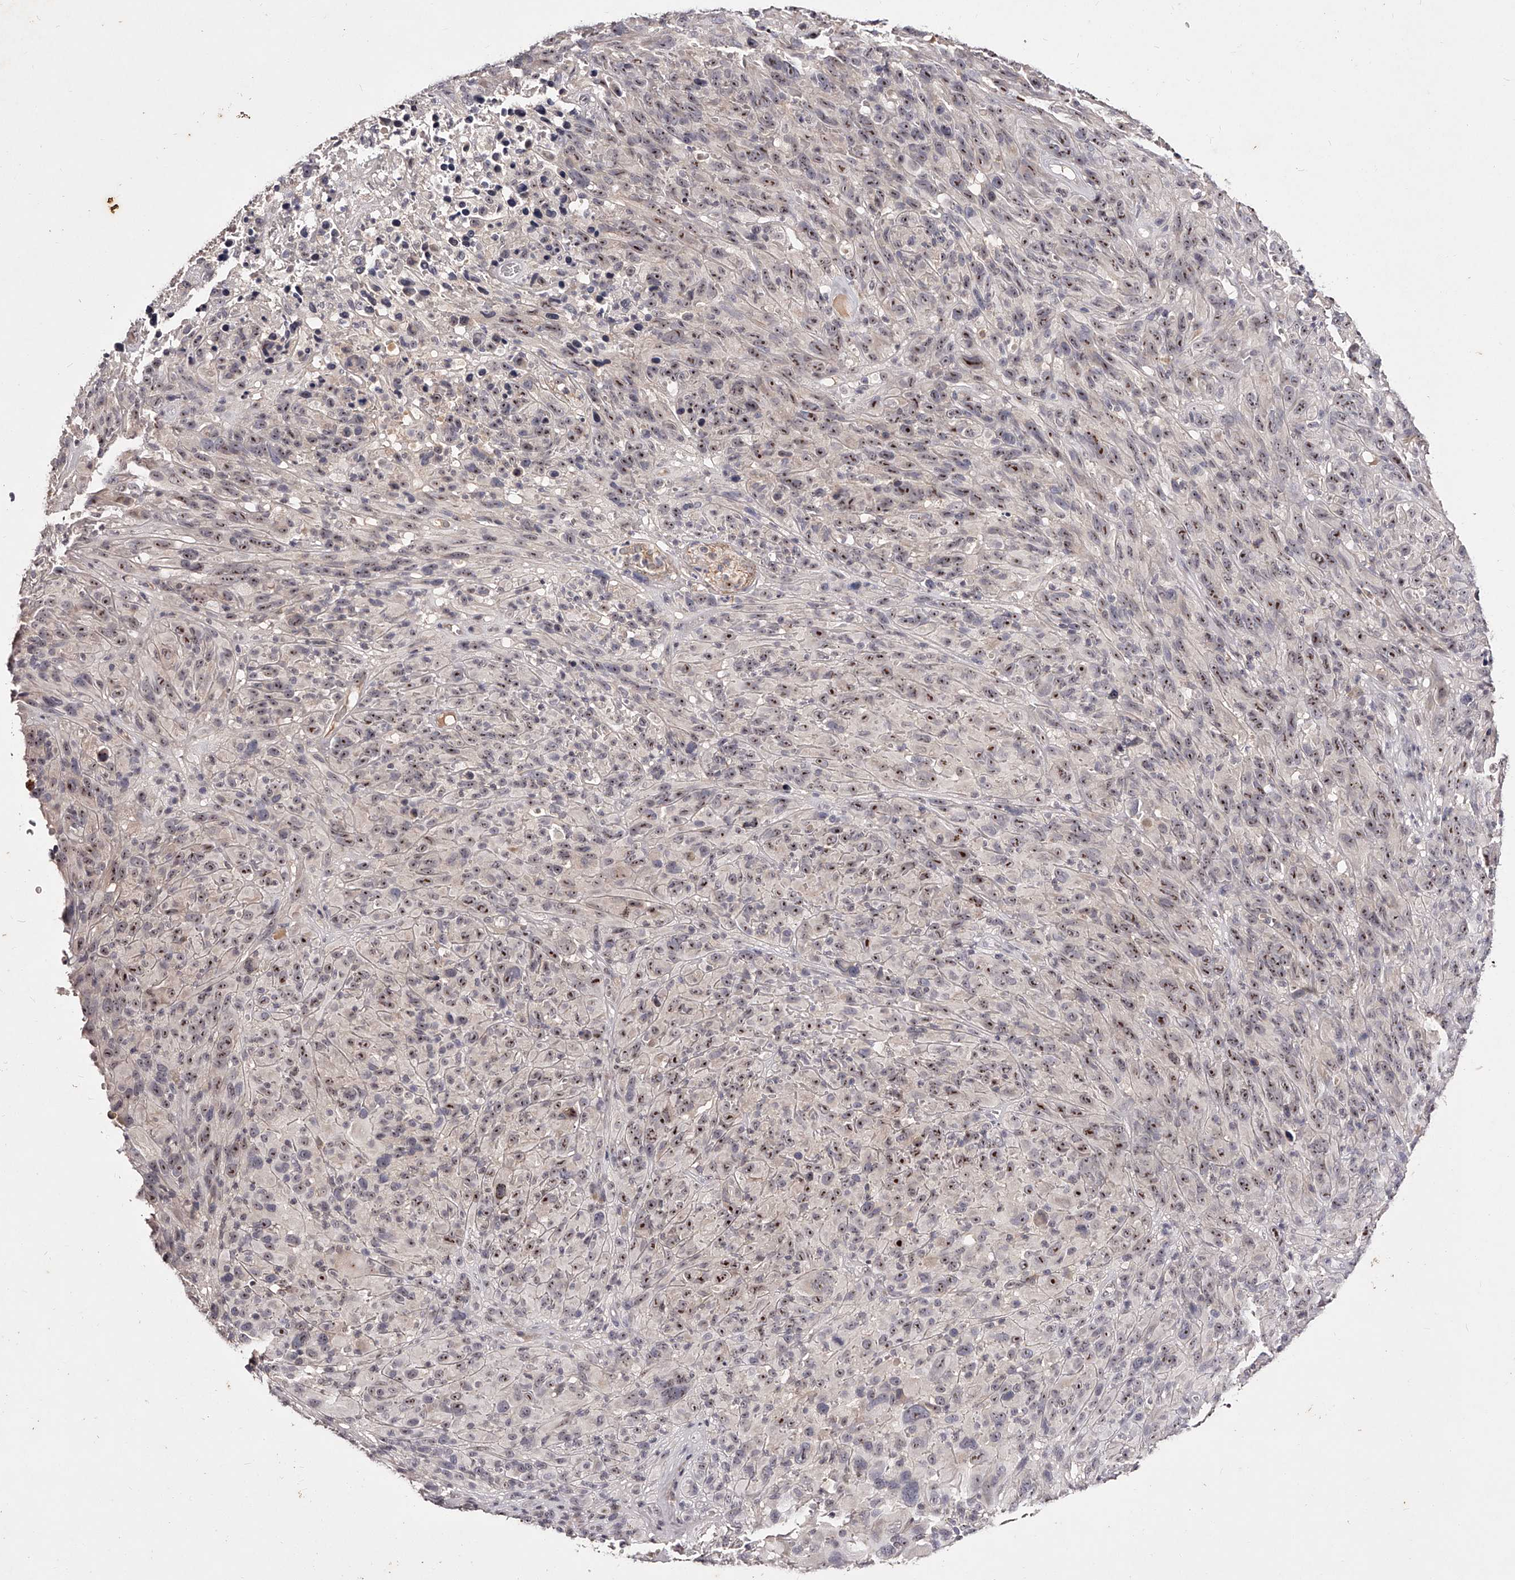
{"staining": {"intensity": "moderate", "quantity": "25%-75%", "location": "nuclear"}, "tissue": "melanoma", "cell_type": "Tumor cells", "image_type": "cancer", "snomed": [{"axis": "morphology", "description": "Malignant melanoma, NOS"}, {"axis": "topography", "description": "Skin of head"}], "caption": "Immunohistochemistry photomicrograph of neoplastic tissue: melanoma stained using immunohistochemistry (IHC) demonstrates medium levels of moderate protein expression localized specifically in the nuclear of tumor cells, appearing as a nuclear brown color.", "gene": "PHACTR1", "patient": {"sex": "male", "age": 96}}